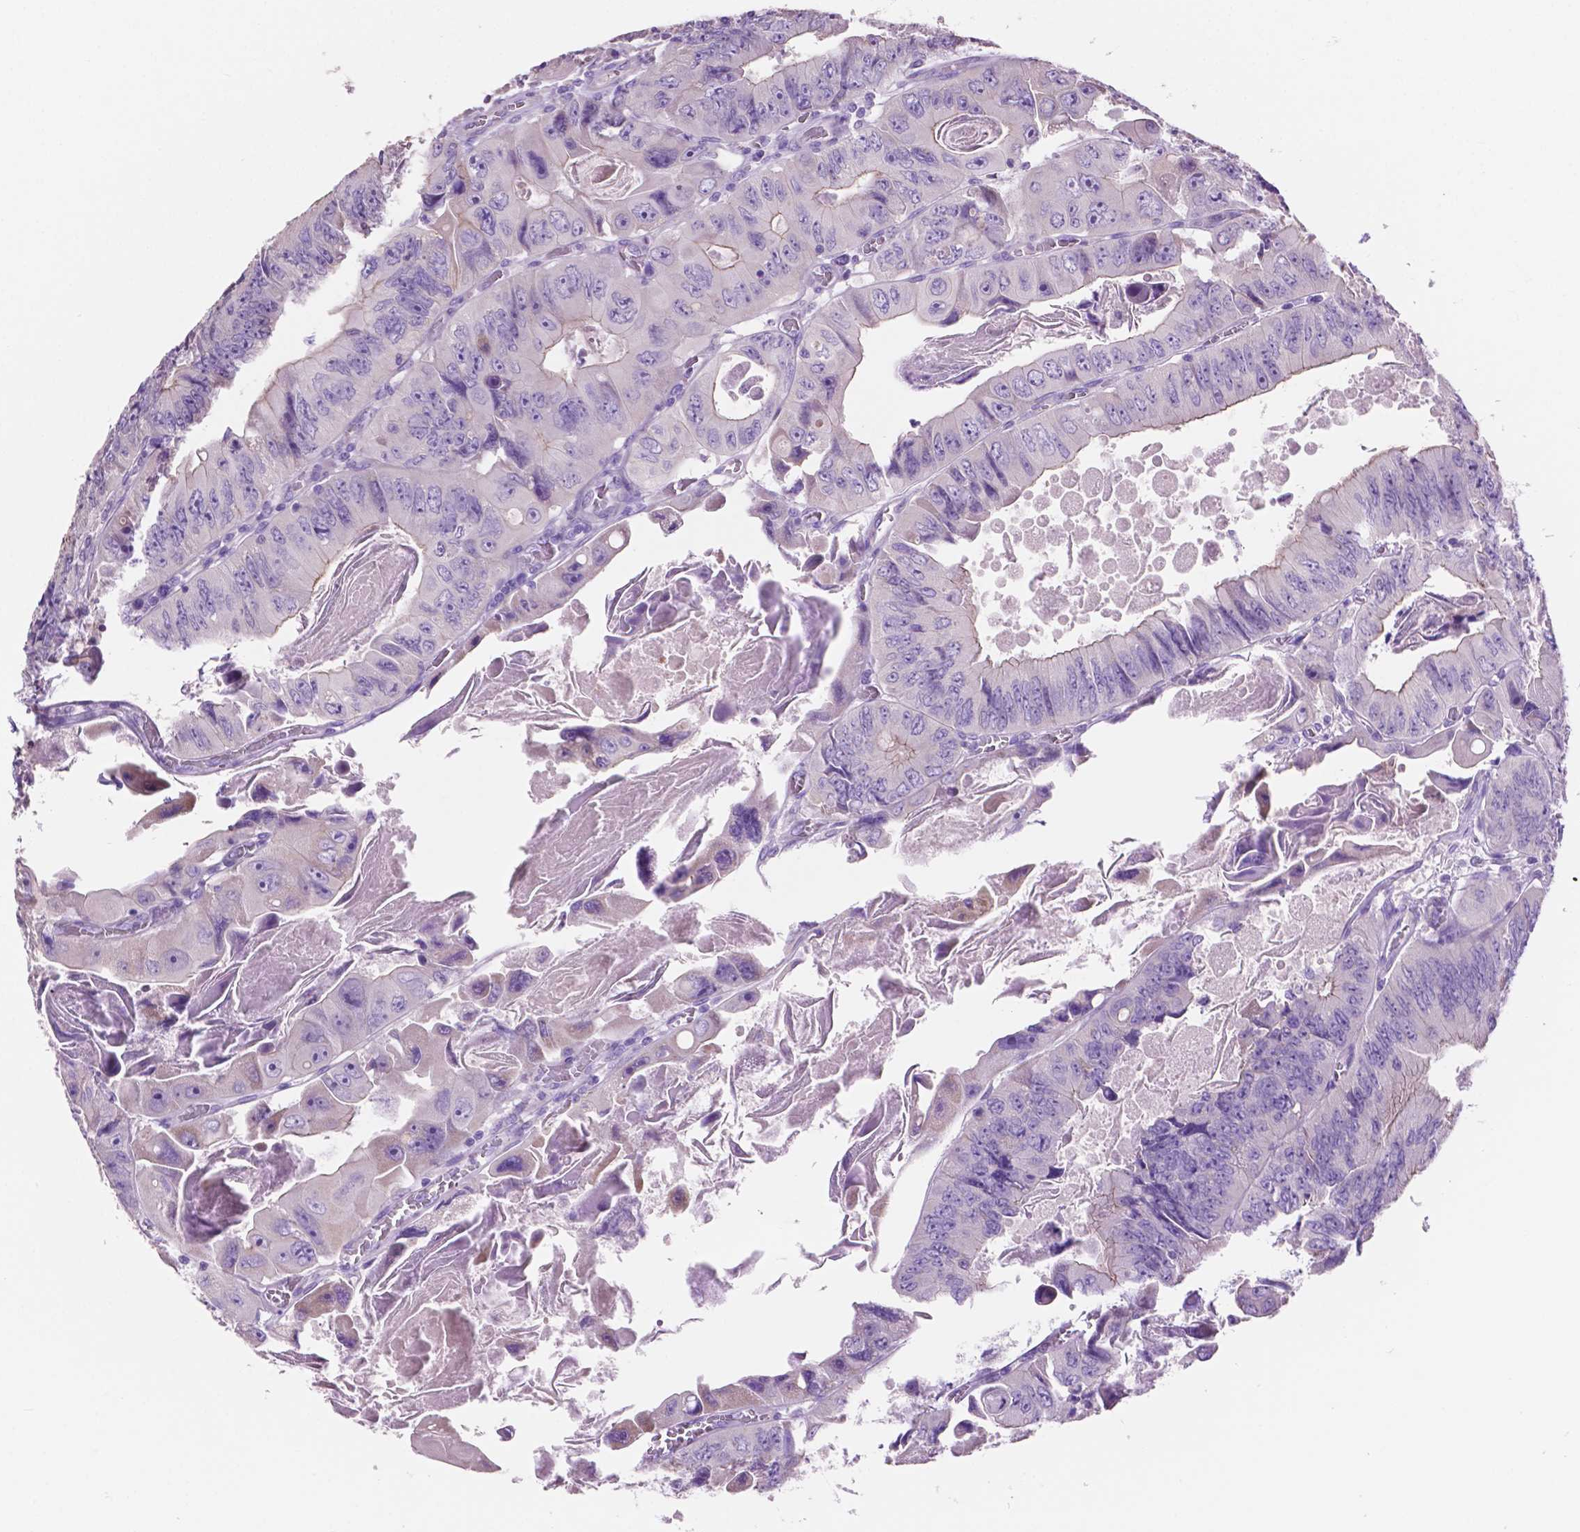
{"staining": {"intensity": "weak", "quantity": "<25%", "location": "cytoplasmic/membranous"}, "tissue": "colorectal cancer", "cell_type": "Tumor cells", "image_type": "cancer", "snomed": [{"axis": "morphology", "description": "Adenocarcinoma, NOS"}, {"axis": "topography", "description": "Colon"}], "caption": "Tumor cells show no significant protein staining in colorectal cancer. Nuclei are stained in blue.", "gene": "CLDN17", "patient": {"sex": "female", "age": 84}}